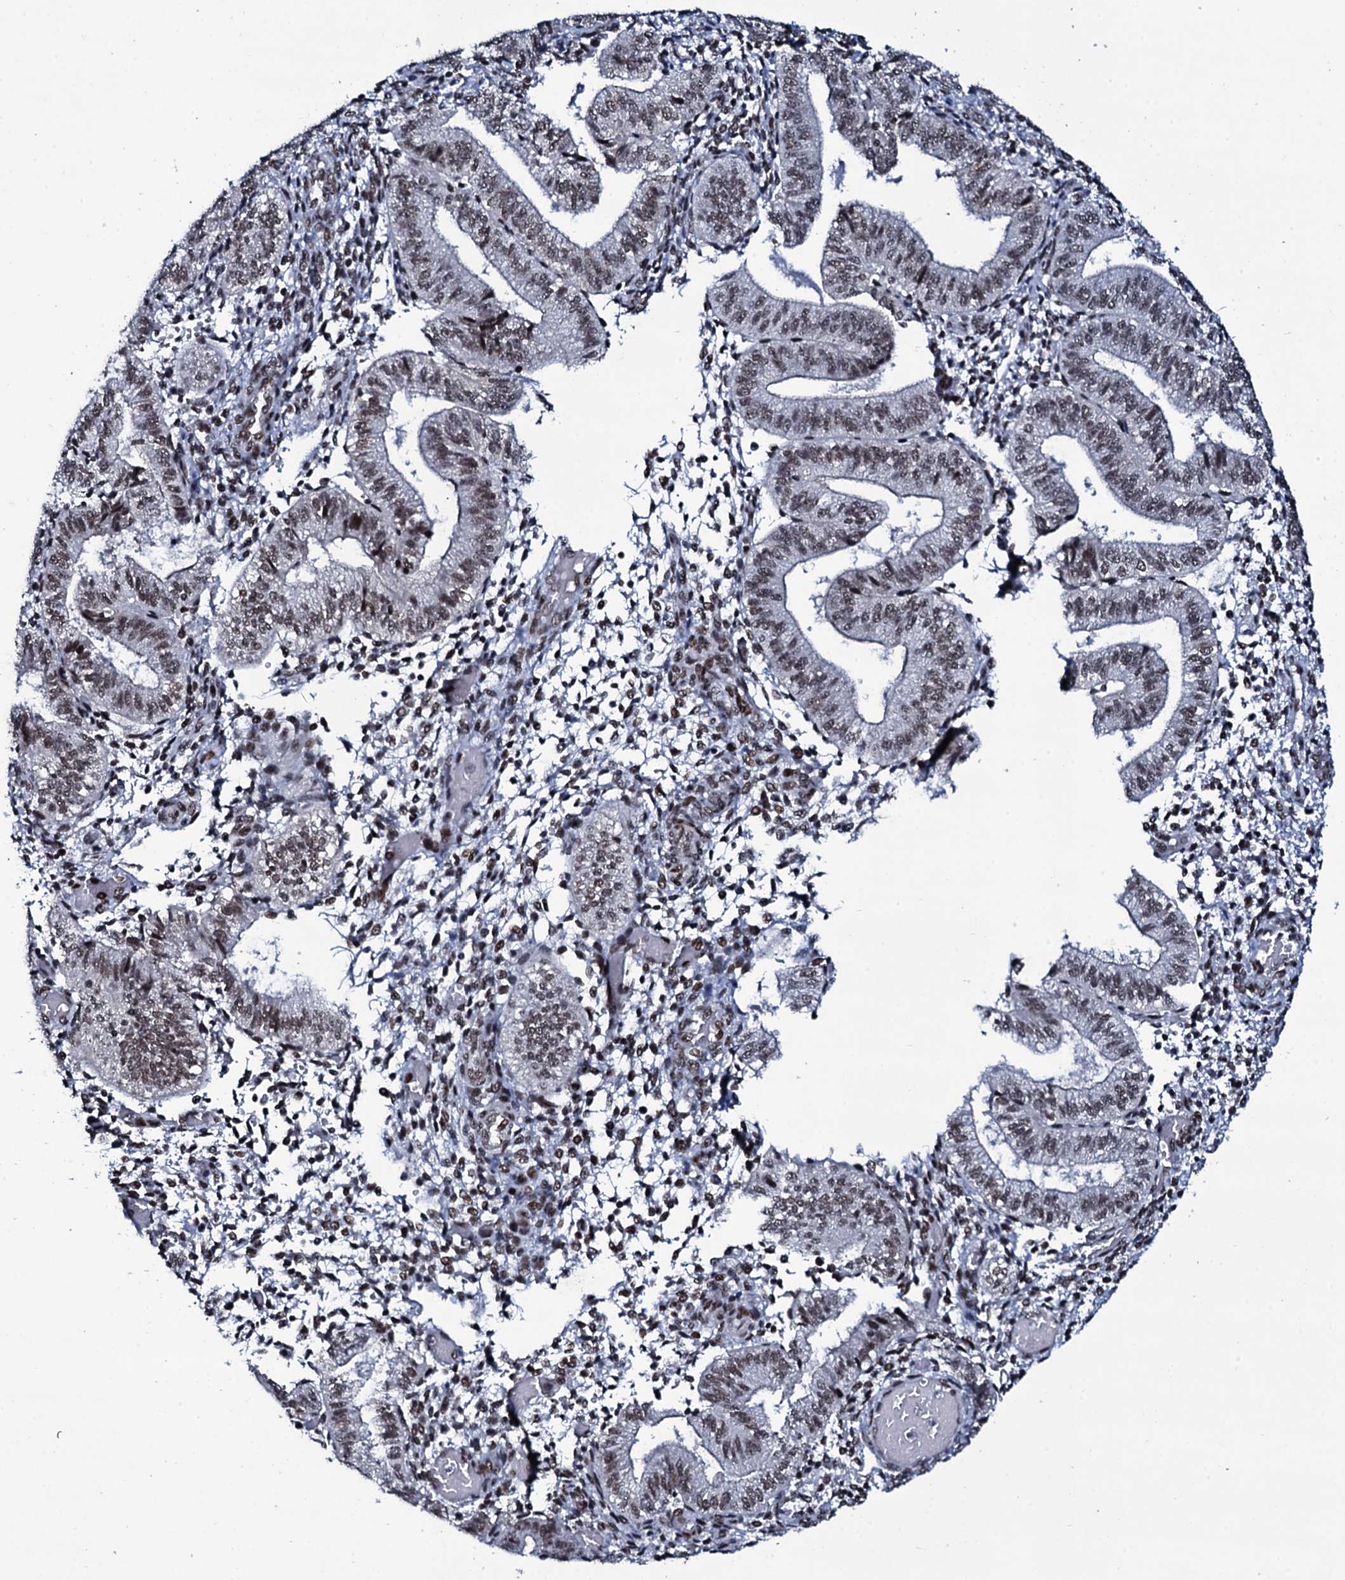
{"staining": {"intensity": "moderate", "quantity": "<25%", "location": "nuclear"}, "tissue": "endometrium", "cell_type": "Cells in endometrial stroma", "image_type": "normal", "snomed": [{"axis": "morphology", "description": "Normal tissue, NOS"}, {"axis": "topography", "description": "Endometrium"}], "caption": "IHC histopathology image of benign endometrium: human endometrium stained using IHC shows low levels of moderate protein expression localized specifically in the nuclear of cells in endometrial stroma, appearing as a nuclear brown color.", "gene": "ZMIZ2", "patient": {"sex": "female", "age": 34}}